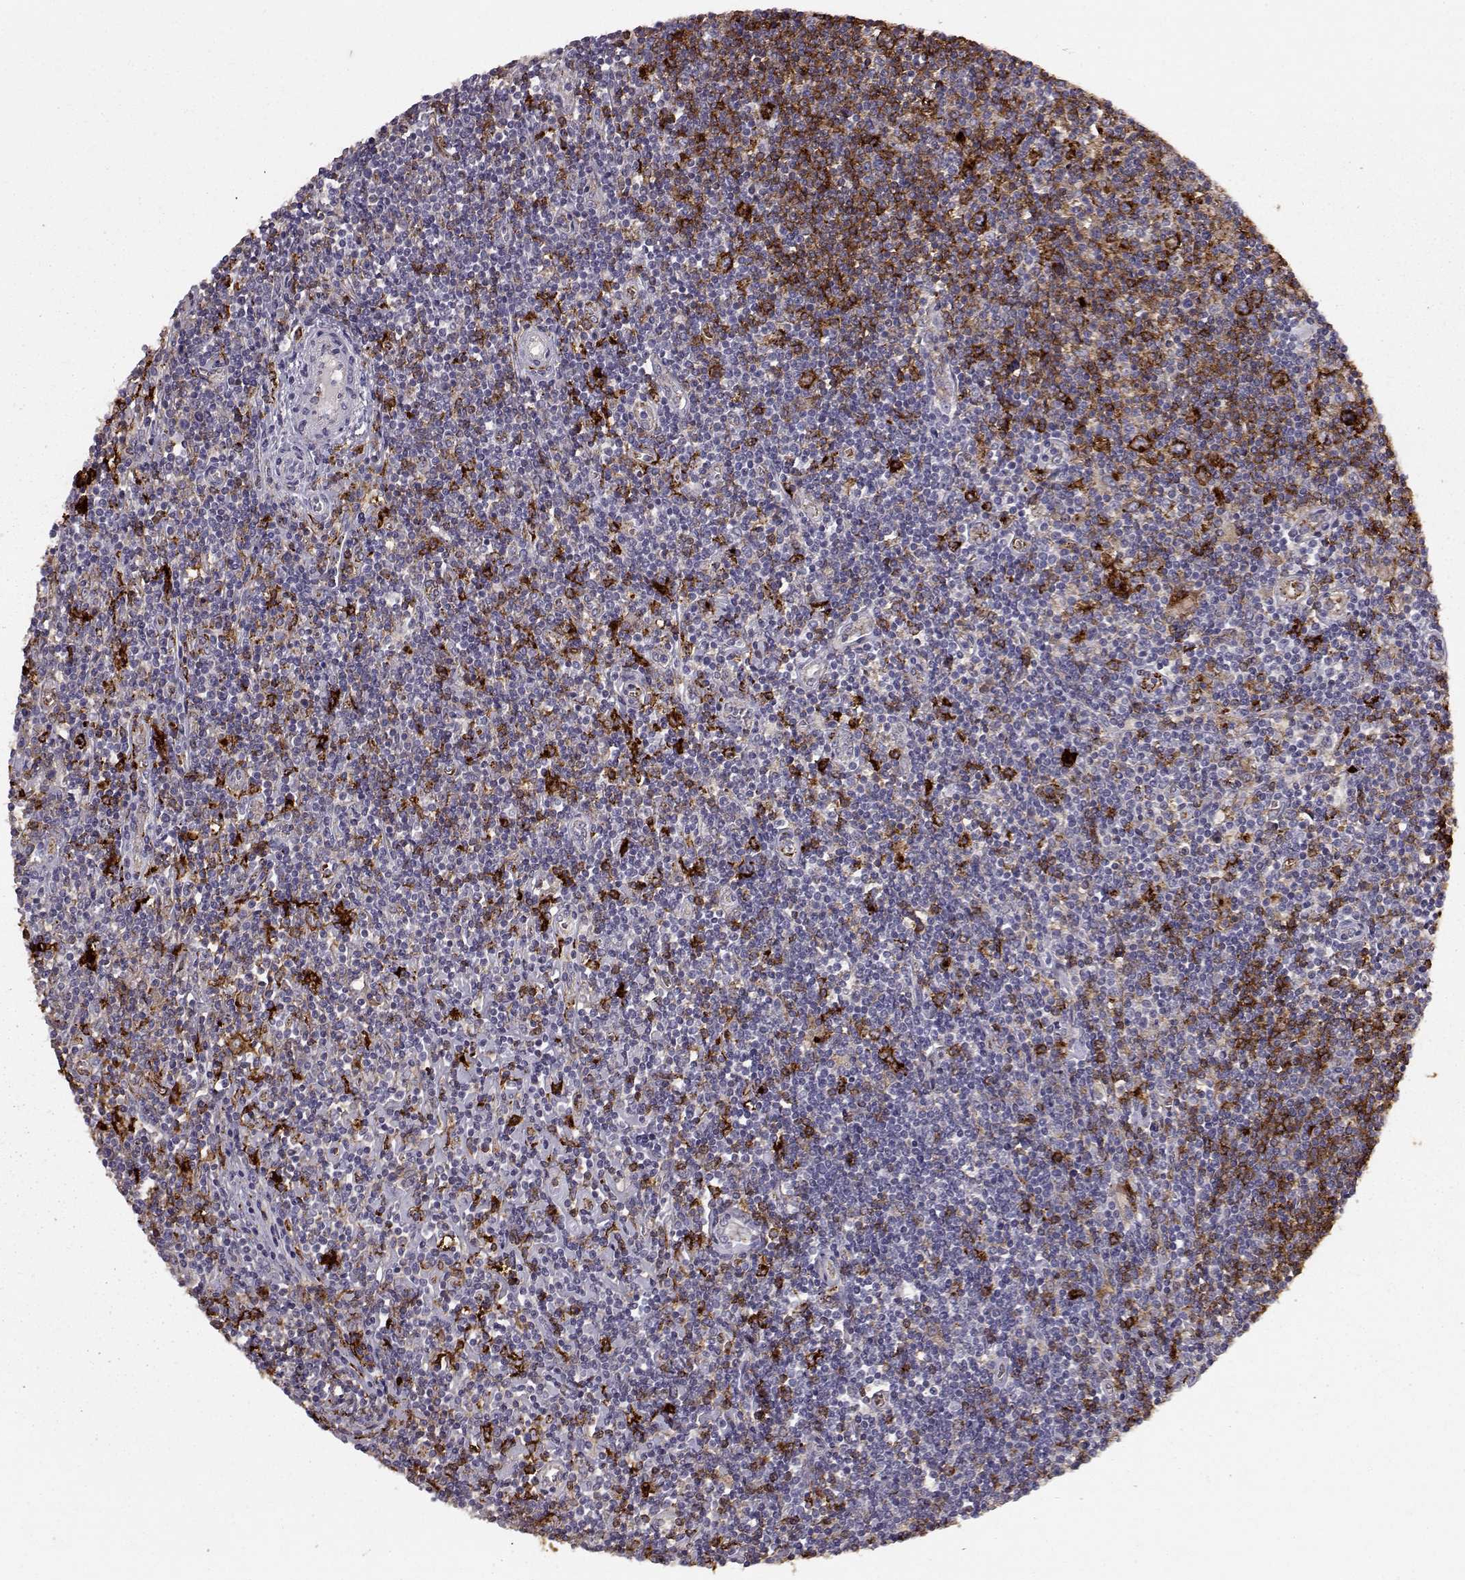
{"staining": {"intensity": "strong", "quantity": ">75%", "location": "cytoplasmic/membranous"}, "tissue": "lymphoma", "cell_type": "Tumor cells", "image_type": "cancer", "snomed": [{"axis": "morphology", "description": "Hodgkin's disease, NOS"}, {"axis": "topography", "description": "Lymph node"}], "caption": "Human lymphoma stained with a protein marker exhibits strong staining in tumor cells.", "gene": "CCNF", "patient": {"sex": "male", "age": 40}}